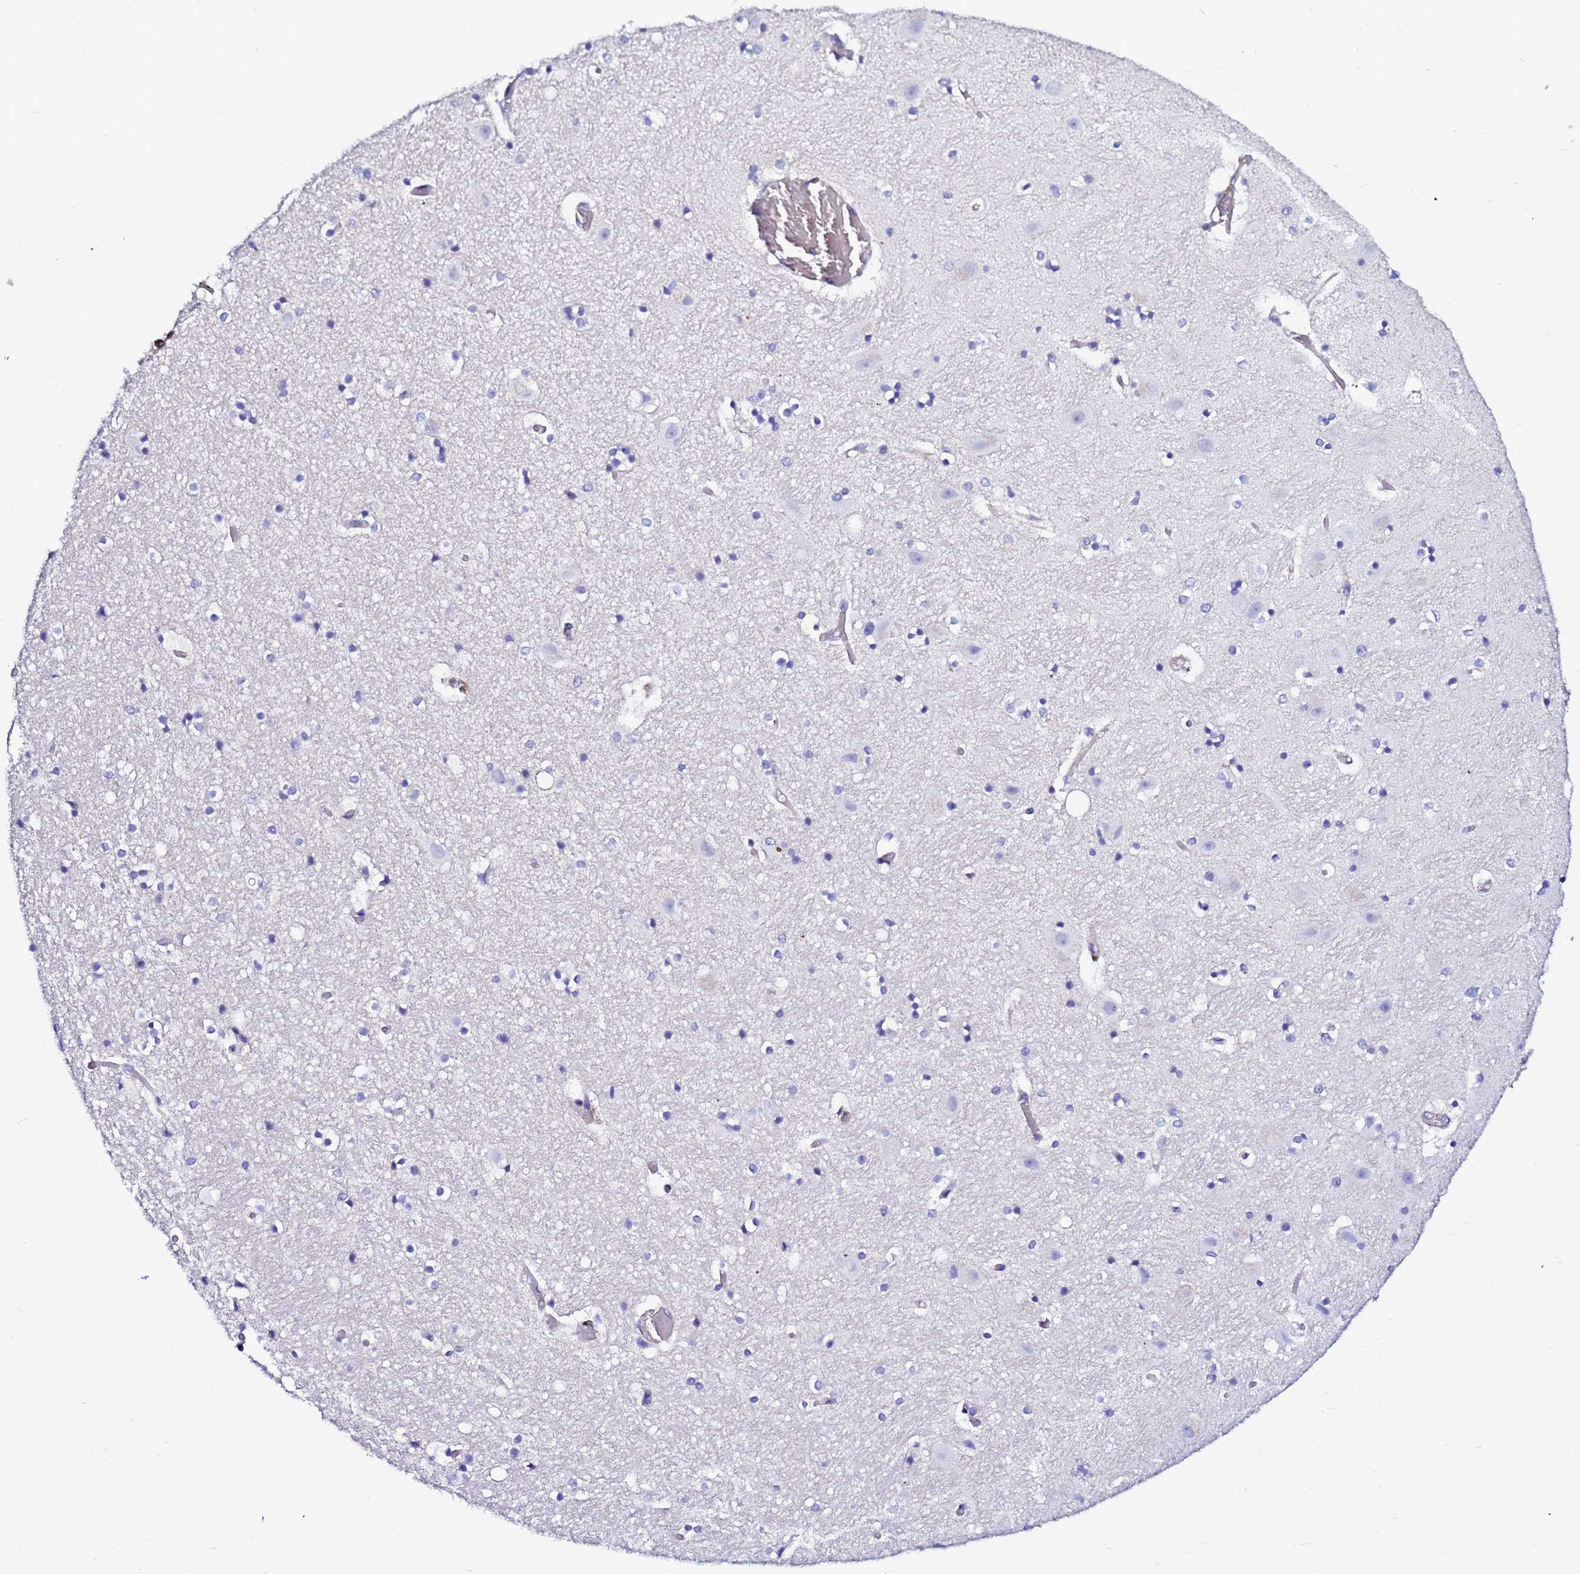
{"staining": {"intensity": "negative", "quantity": "none", "location": "none"}, "tissue": "hippocampus", "cell_type": "Glial cells", "image_type": "normal", "snomed": [{"axis": "morphology", "description": "Normal tissue, NOS"}, {"axis": "topography", "description": "Hippocampus"}], "caption": "This is an immunohistochemistry histopathology image of unremarkable human hippocampus. There is no staining in glial cells.", "gene": "DEFB104A", "patient": {"sex": "female", "age": 52}}